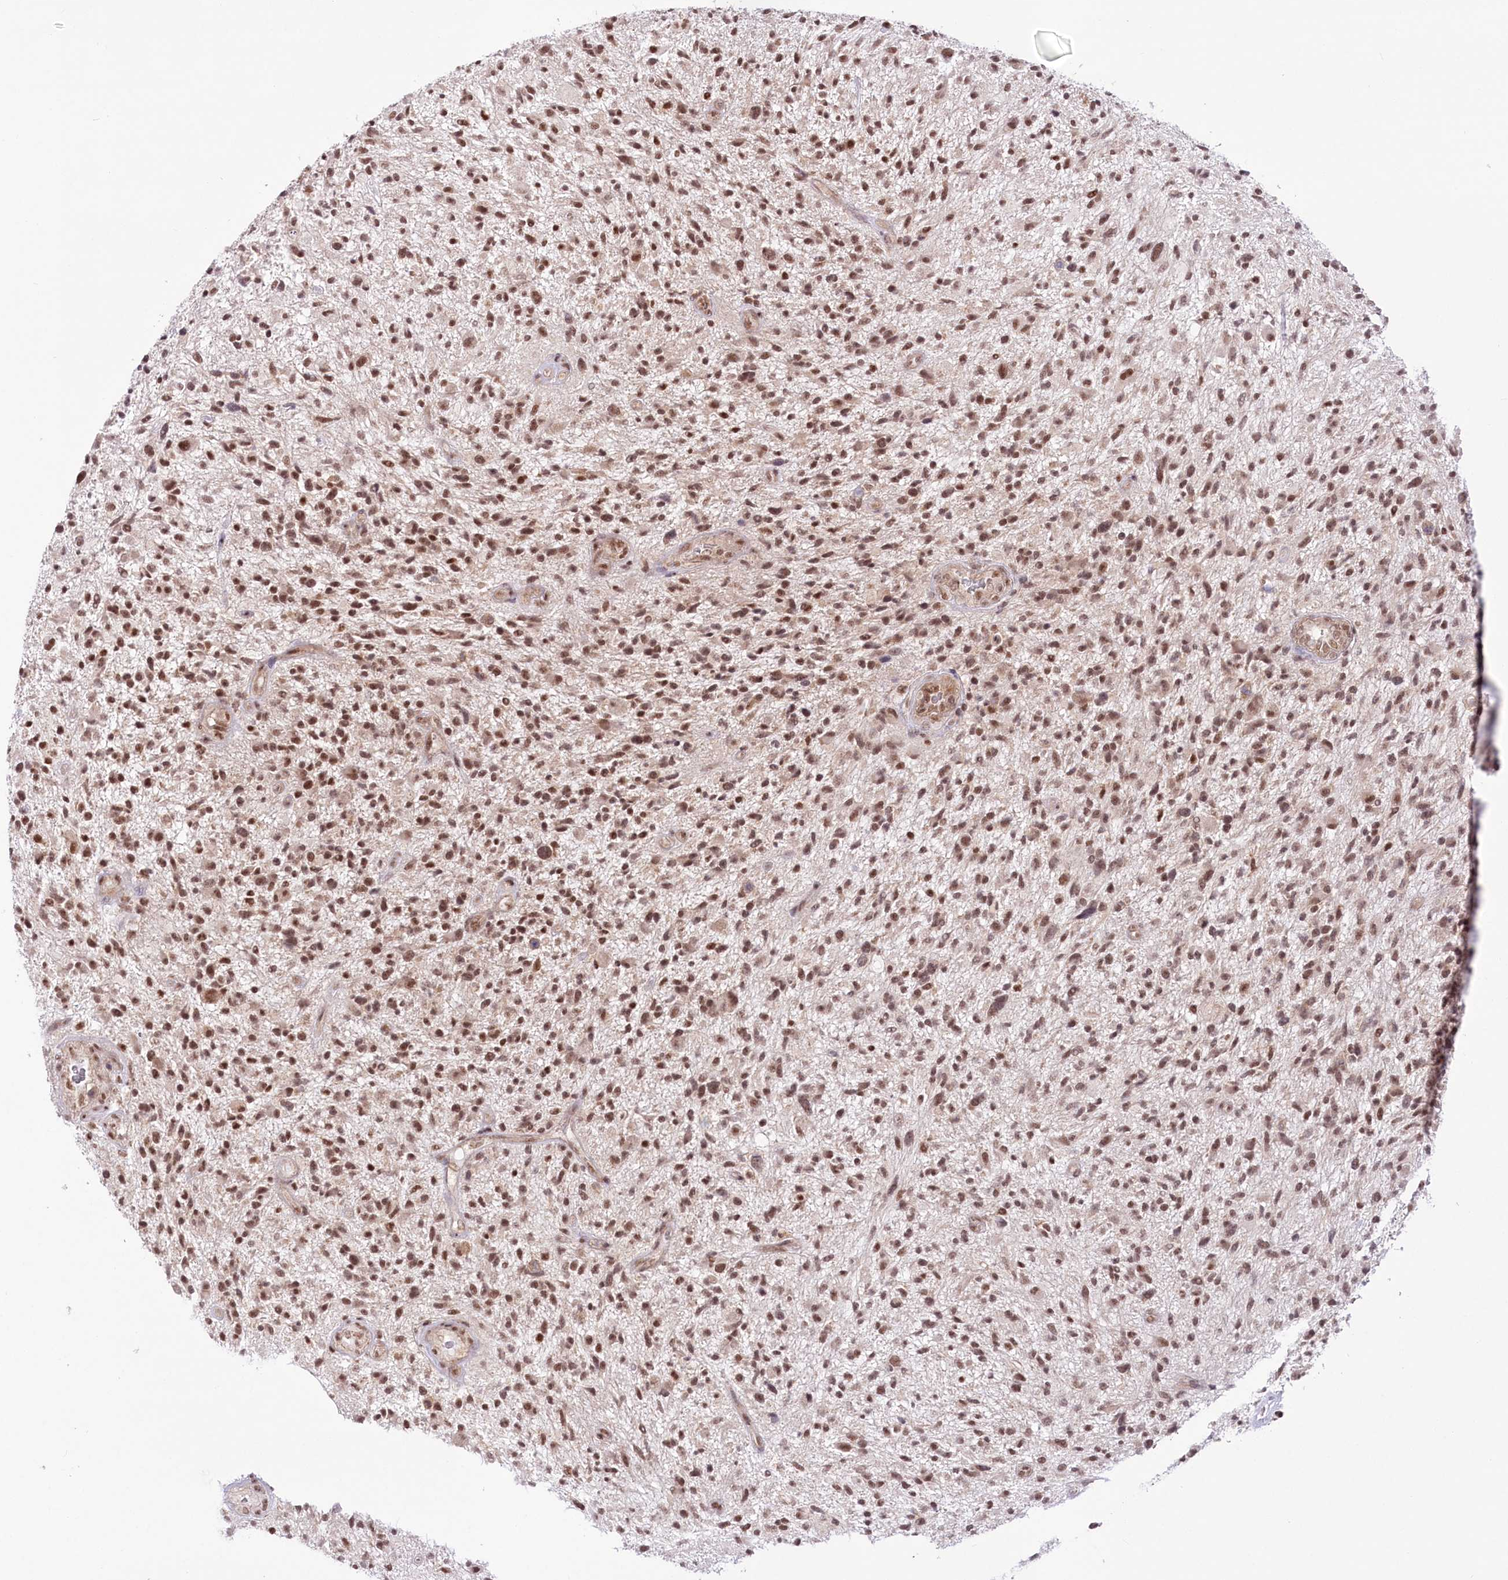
{"staining": {"intensity": "moderate", "quantity": ">75%", "location": "nuclear"}, "tissue": "glioma", "cell_type": "Tumor cells", "image_type": "cancer", "snomed": [{"axis": "morphology", "description": "Glioma, malignant, High grade"}, {"axis": "topography", "description": "Brain"}], "caption": "Protein analysis of malignant glioma (high-grade) tissue displays moderate nuclear staining in approximately >75% of tumor cells. Nuclei are stained in blue.", "gene": "ZMAT2", "patient": {"sex": "male", "age": 47}}